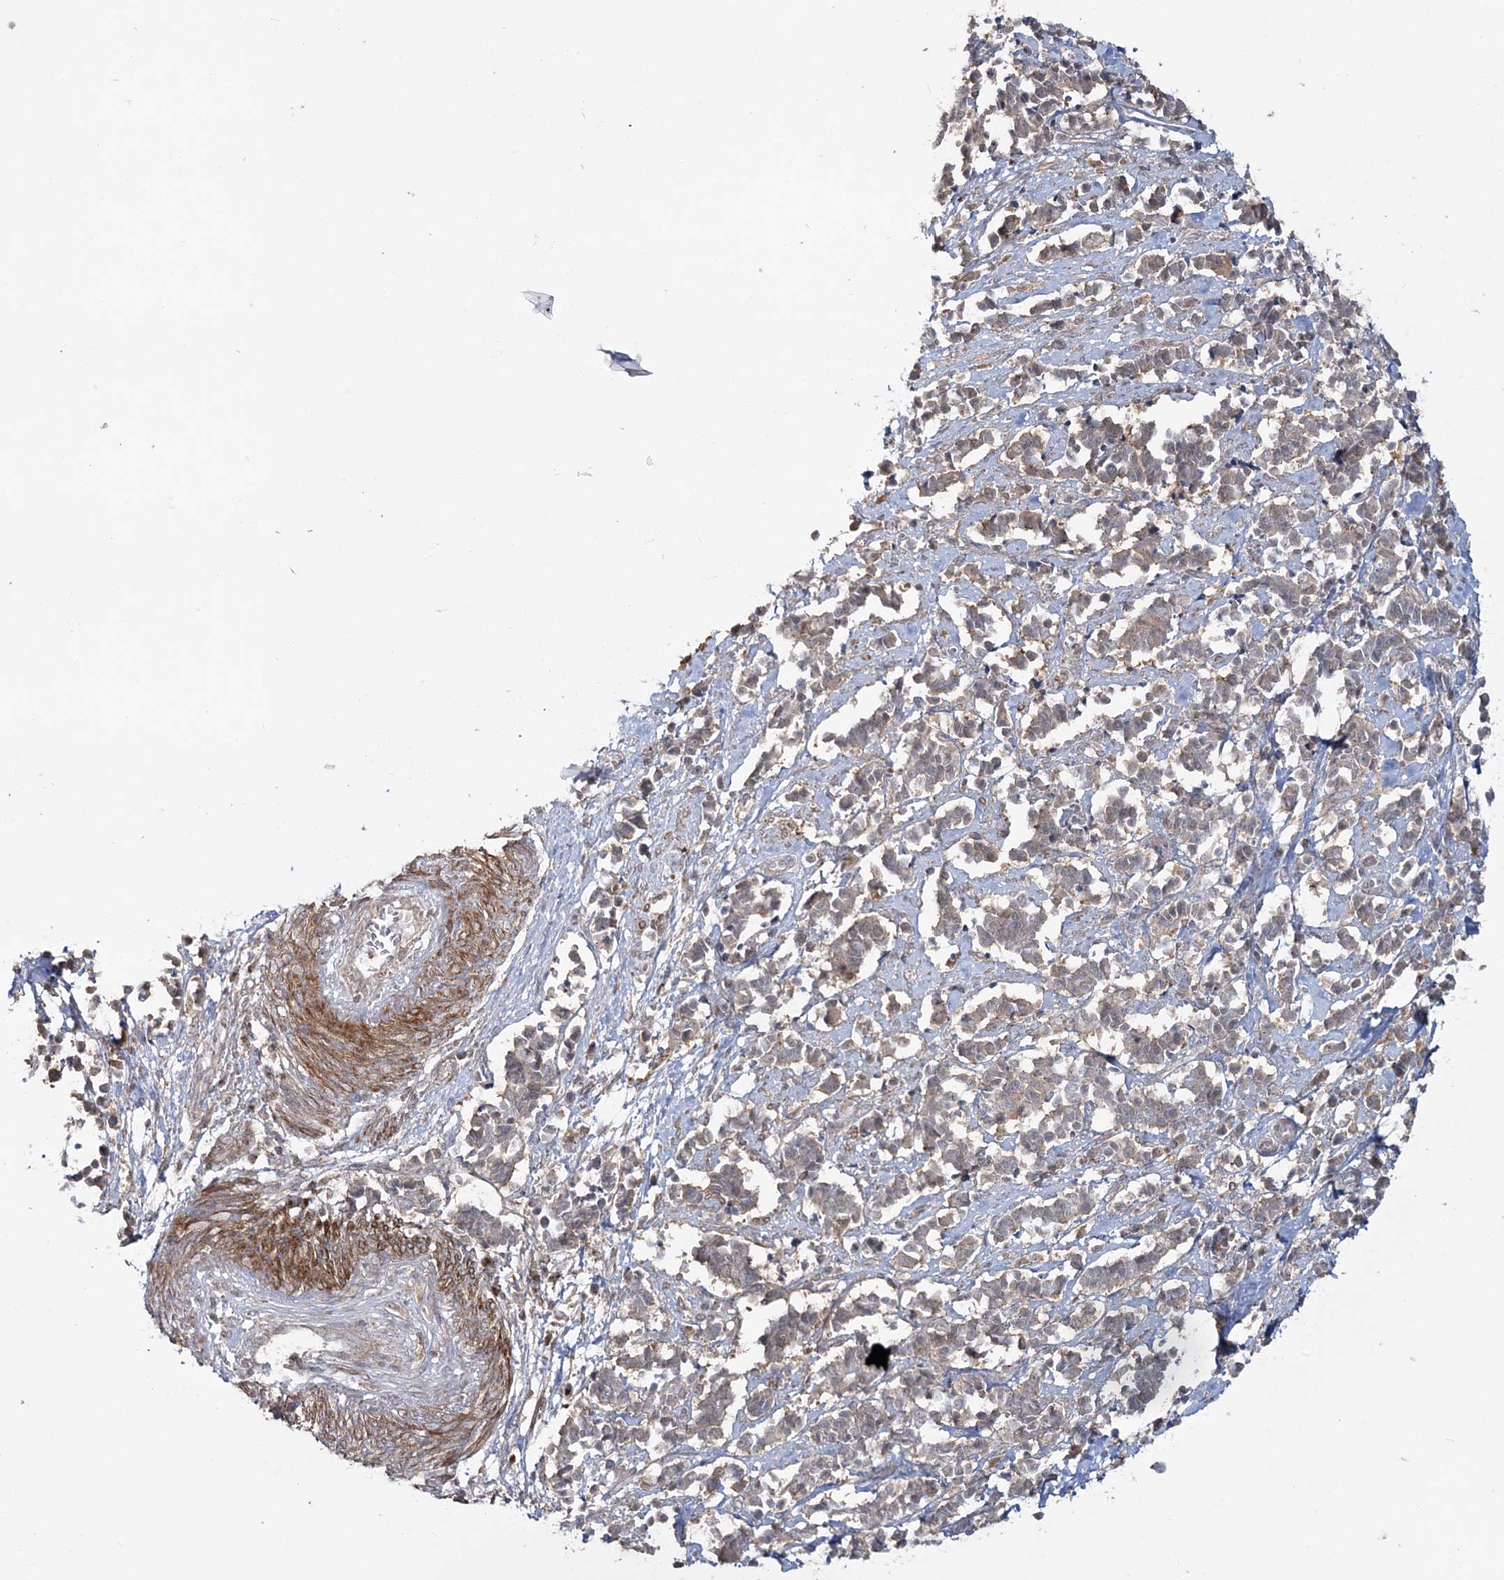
{"staining": {"intensity": "weak", "quantity": "<25%", "location": "cytoplasmic/membranous"}, "tissue": "cervical cancer", "cell_type": "Tumor cells", "image_type": "cancer", "snomed": [{"axis": "morphology", "description": "Normal tissue, NOS"}, {"axis": "morphology", "description": "Squamous cell carcinoma, NOS"}, {"axis": "topography", "description": "Cervix"}], "caption": "High power microscopy photomicrograph of an IHC histopathology image of squamous cell carcinoma (cervical), revealing no significant expression in tumor cells. (Brightfield microscopy of DAB (3,3'-diaminobenzidine) immunohistochemistry (IHC) at high magnification).", "gene": "MOCS2", "patient": {"sex": "female", "age": 35}}